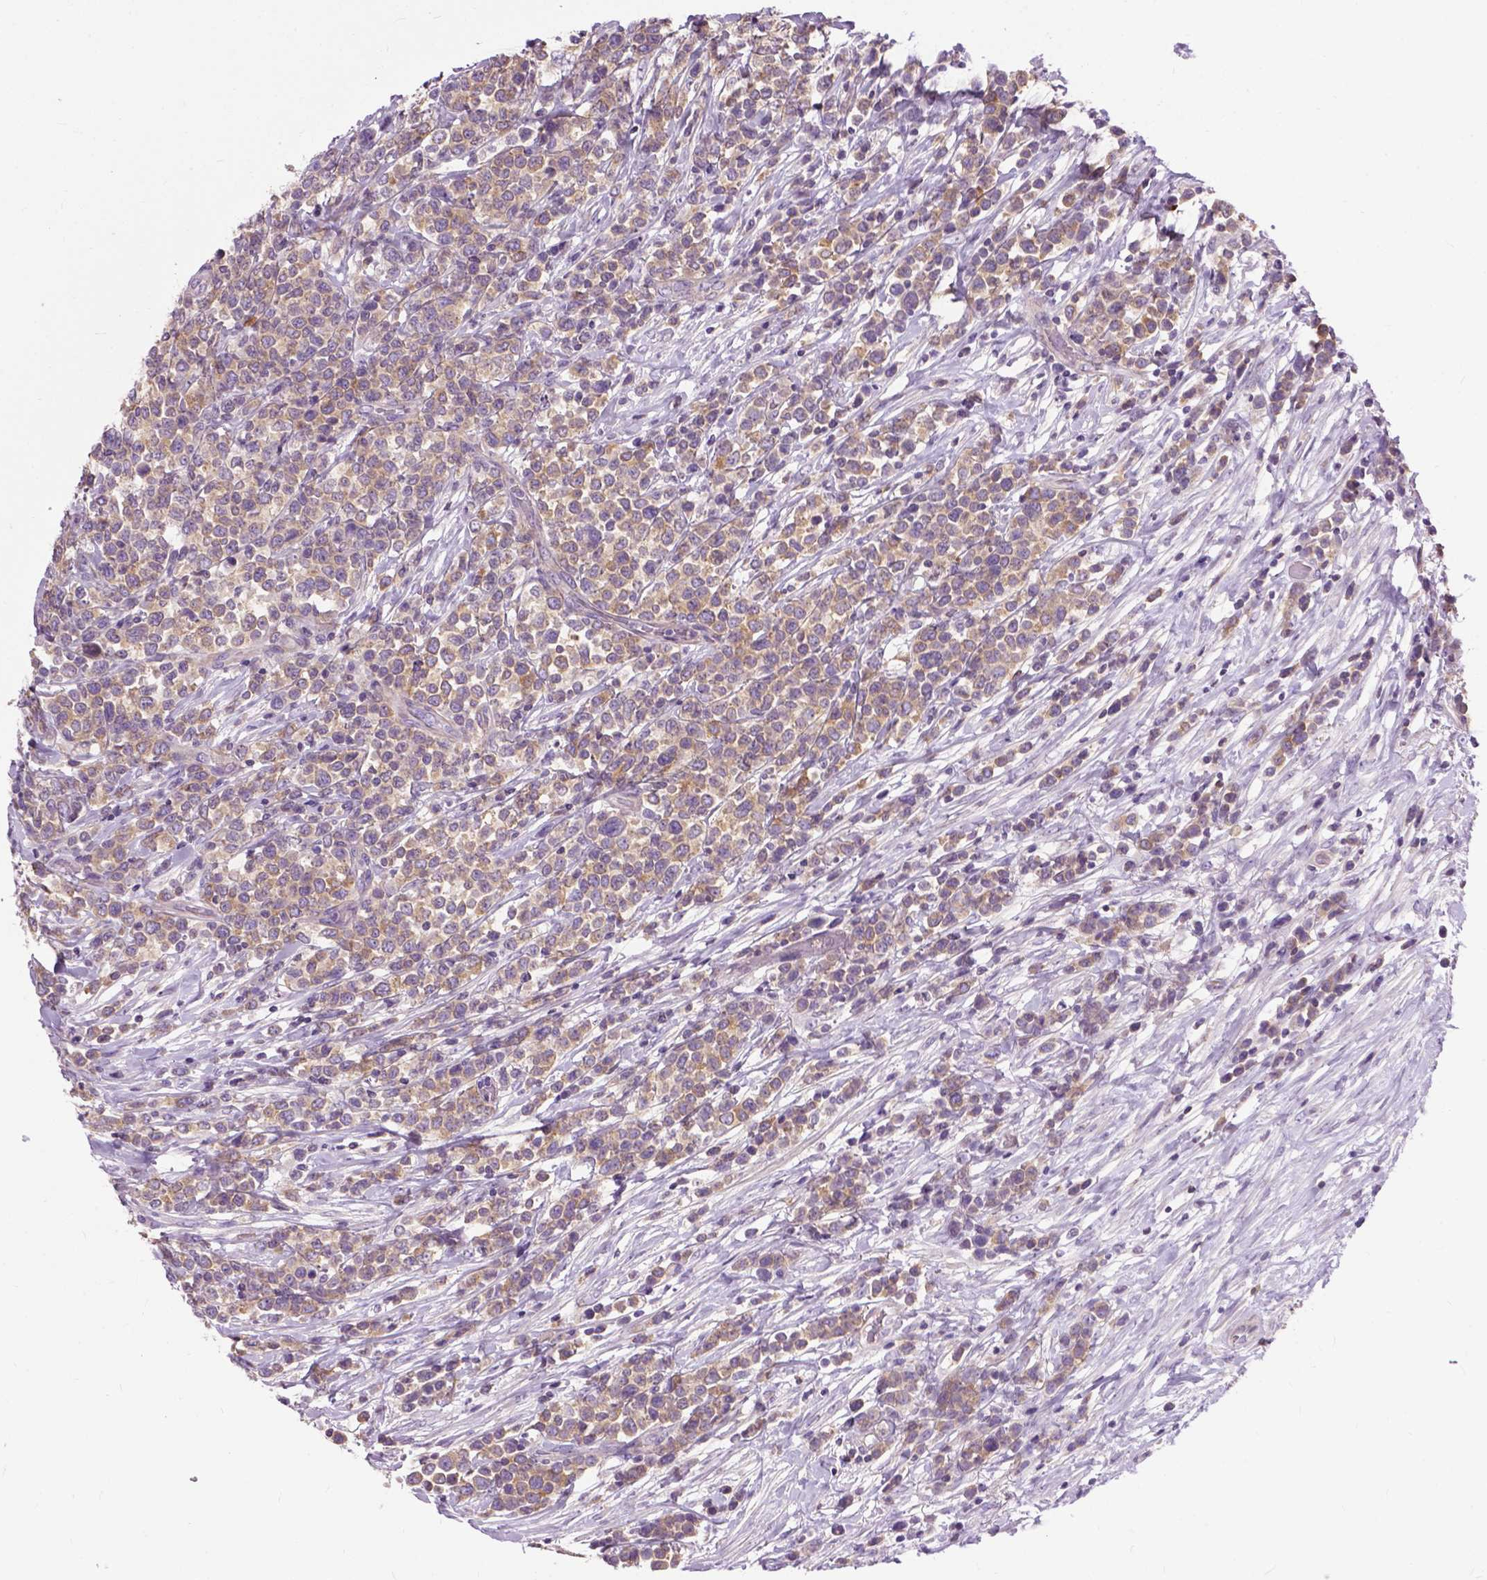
{"staining": {"intensity": "weak", "quantity": "<25%", "location": "cytoplasmic/membranous"}, "tissue": "lymphoma", "cell_type": "Tumor cells", "image_type": "cancer", "snomed": [{"axis": "morphology", "description": "Malignant lymphoma, non-Hodgkin's type, High grade"}, {"axis": "topography", "description": "Soft tissue"}], "caption": "Tumor cells show no significant protein expression in malignant lymphoma, non-Hodgkin's type (high-grade).", "gene": "JAK3", "patient": {"sex": "female", "age": 56}}